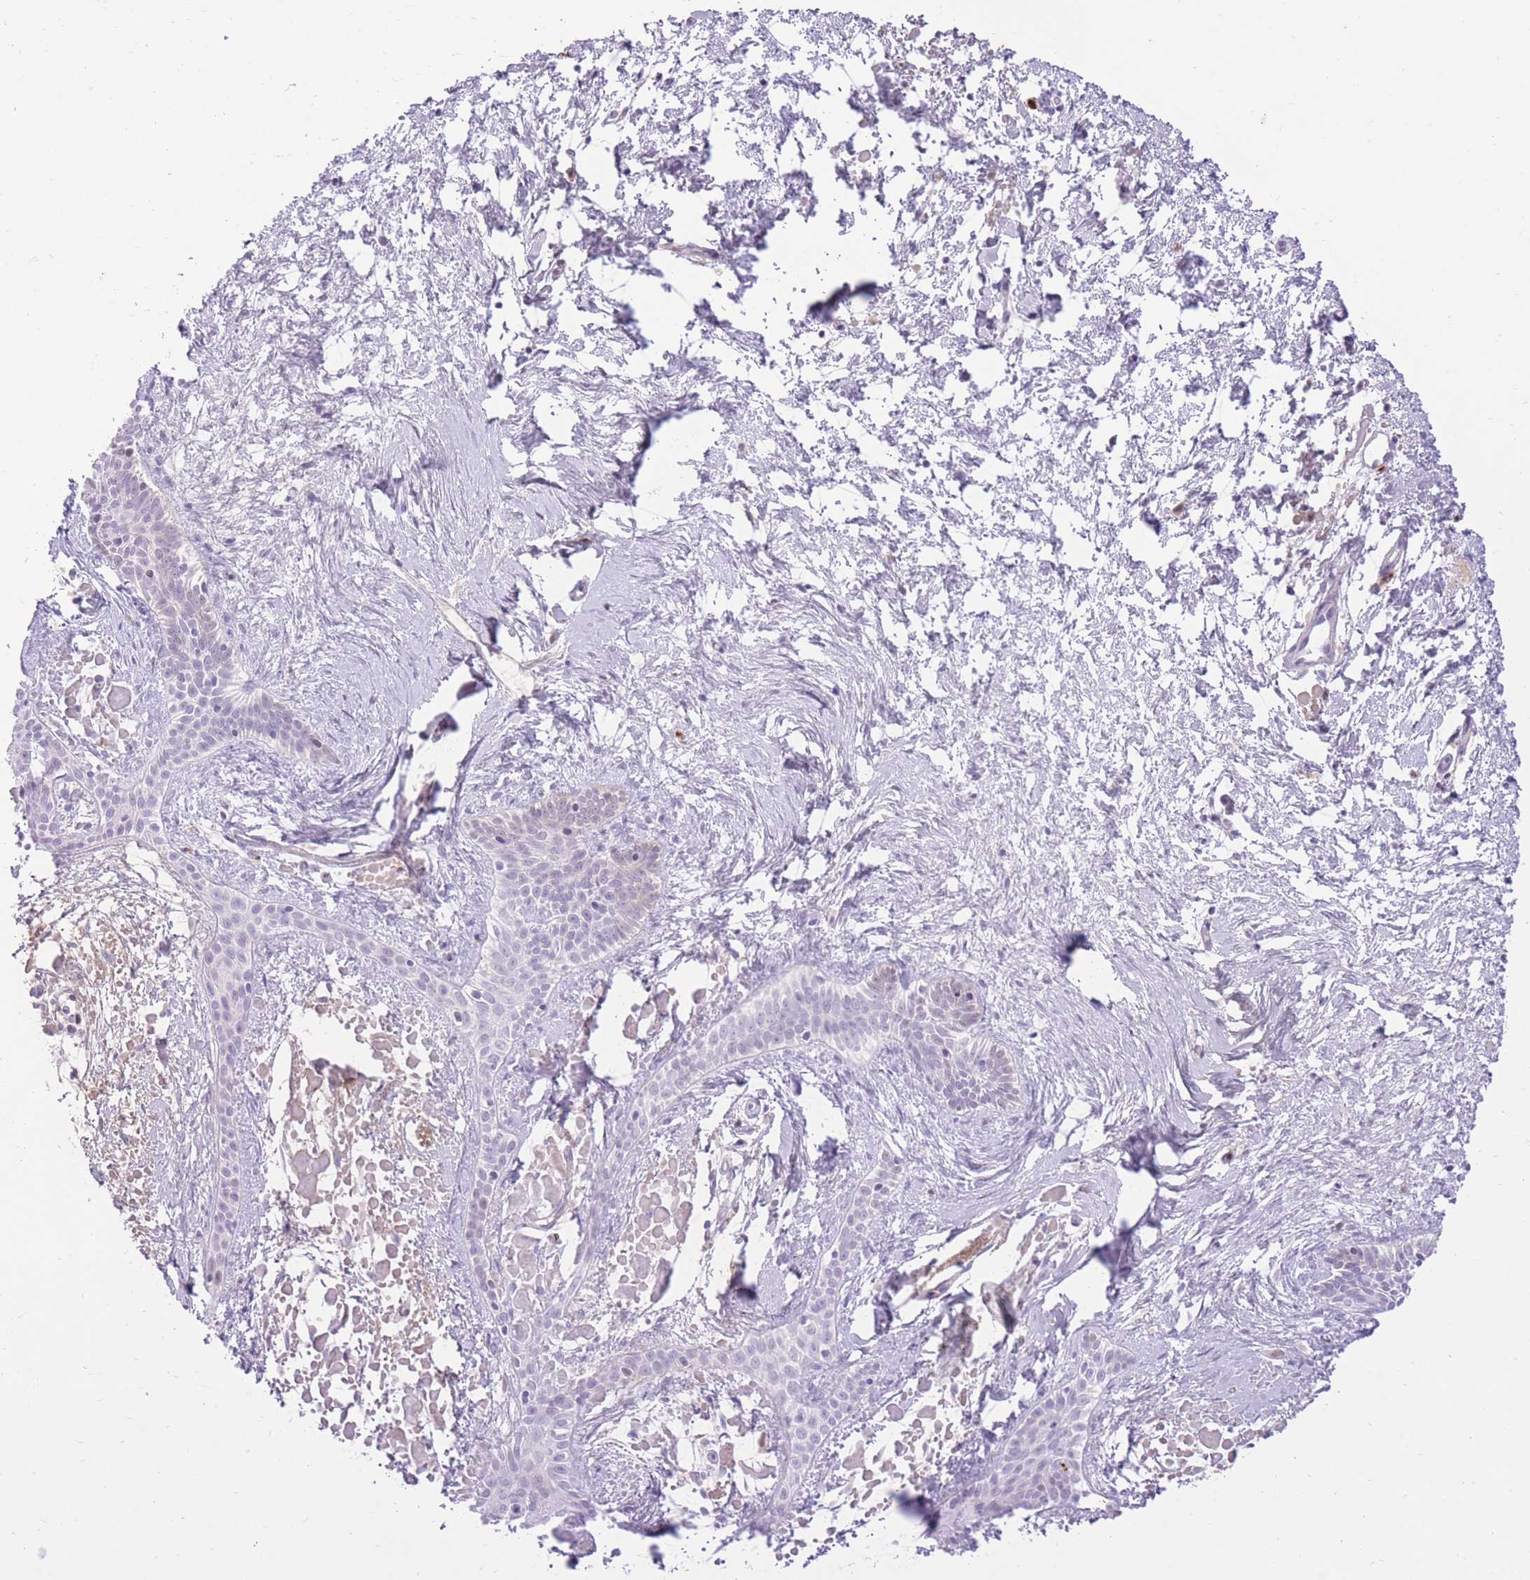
{"staining": {"intensity": "negative", "quantity": "none", "location": "none"}, "tissue": "skin cancer", "cell_type": "Tumor cells", "image_type": "cancer", "snomed": [{"axis": "morphology", "description": "Basal cell carcinoma"}, {"axis": "topography", "description": "Skin"}], "caption": "A high-resolution image shows immunohistochemistry (IHC) staining of skin cancer, which reveals no significant staining in tumor cells. (DAB IHC visualized using brightfield microscopy, high magnification).", "gene": "MEIS3", "patient": {"sex": "male", "age": 78}}